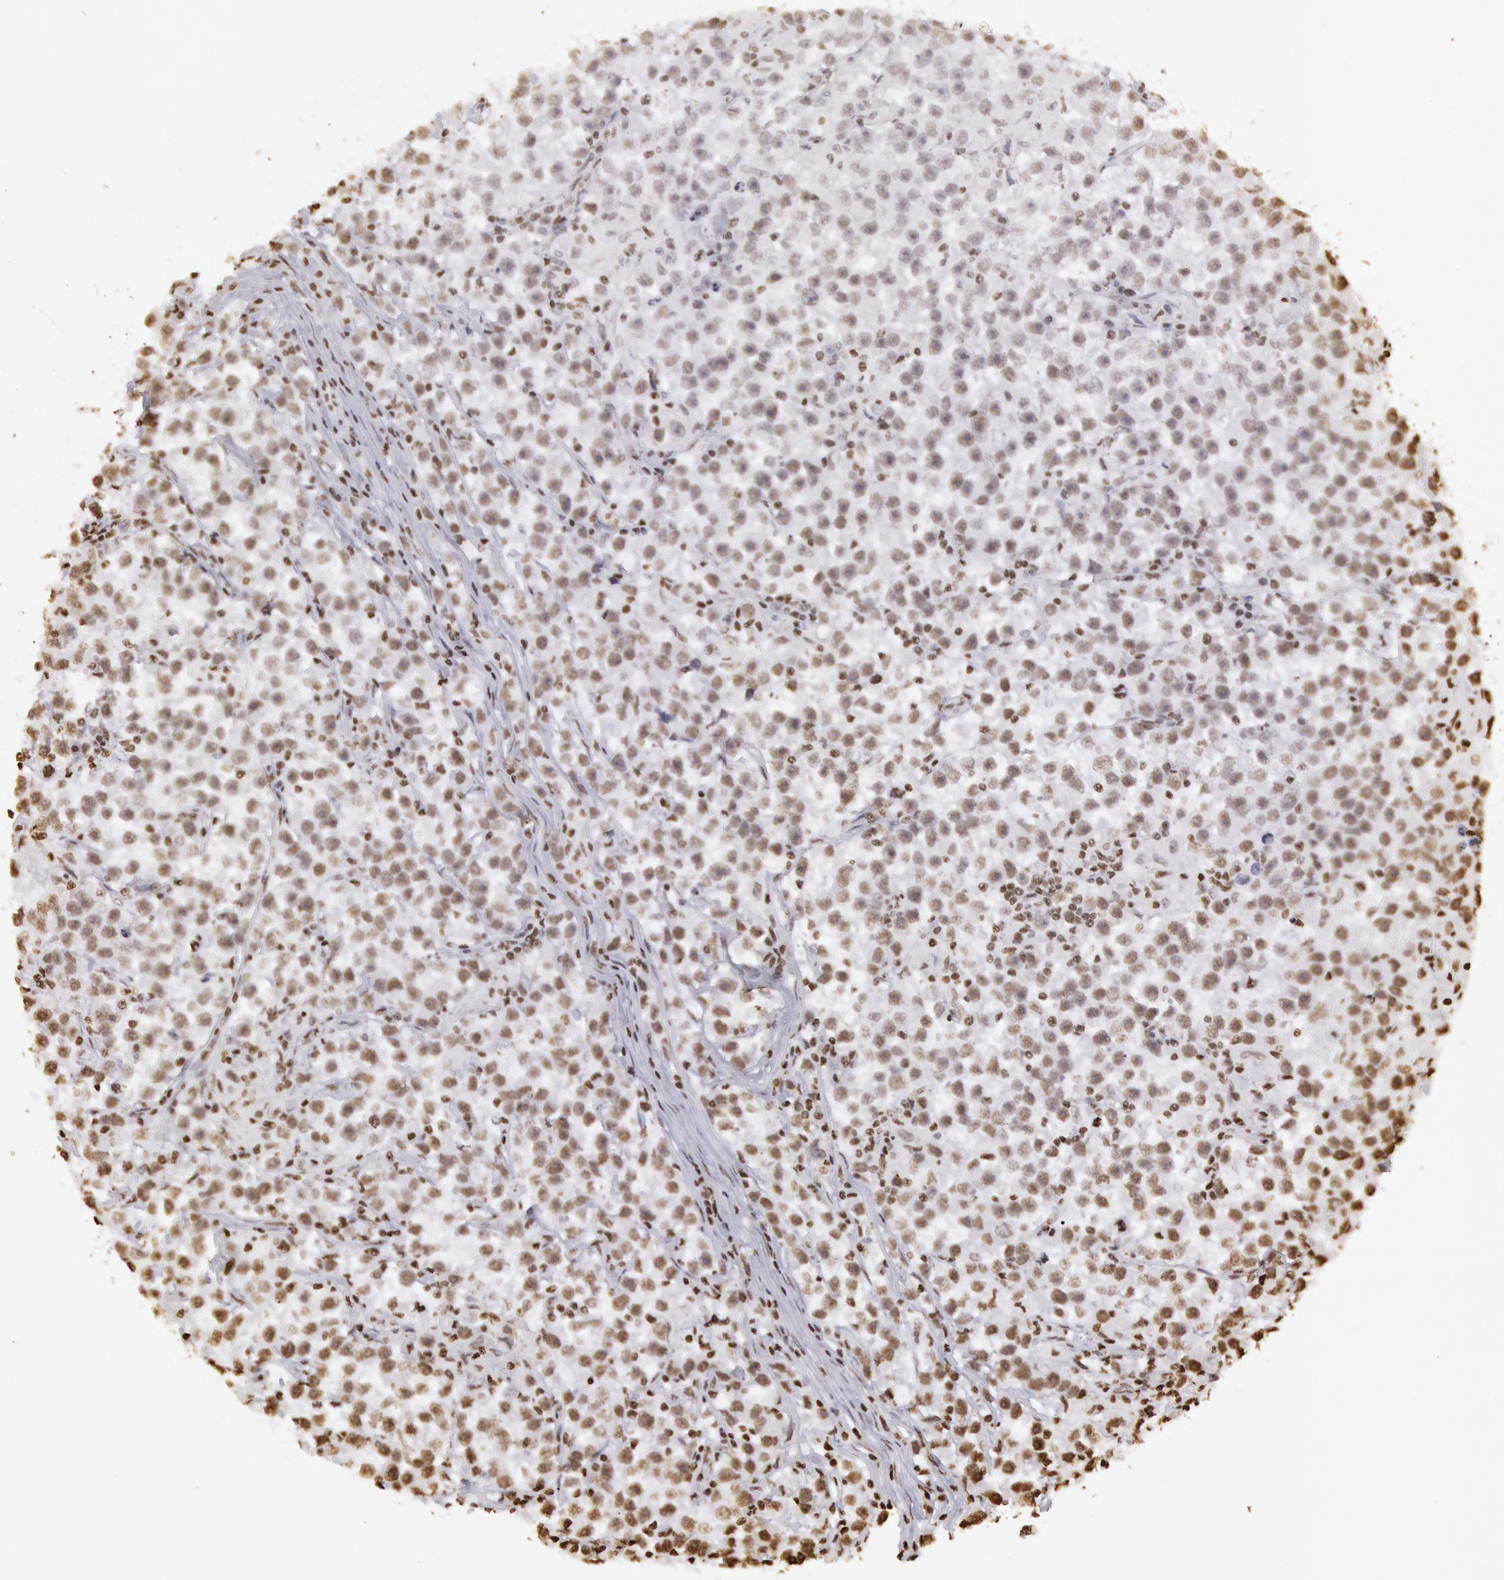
{"staining": {"intensity": "strong", "quantity": "<25%", "location": "nuclear"}, "tissue": "testis cancer", "cell_type": "Tumor cells", "image_type": "cancer", "snomed": [{"axis": "morphology", "description": "Seminoma, NOS"}, {"axis": "topography", "description": "Testis"}], "caption": "Seminoma (testis) stained for a protein reveals strong nuclear positivity in tumor cells. The staining is performed using DAB brown chromogen to label protein expression. The nuclei are counter-stained blue using hematoxylin.", "gene": "H3-4", "patient": {"sex": "male", "age": 33}}